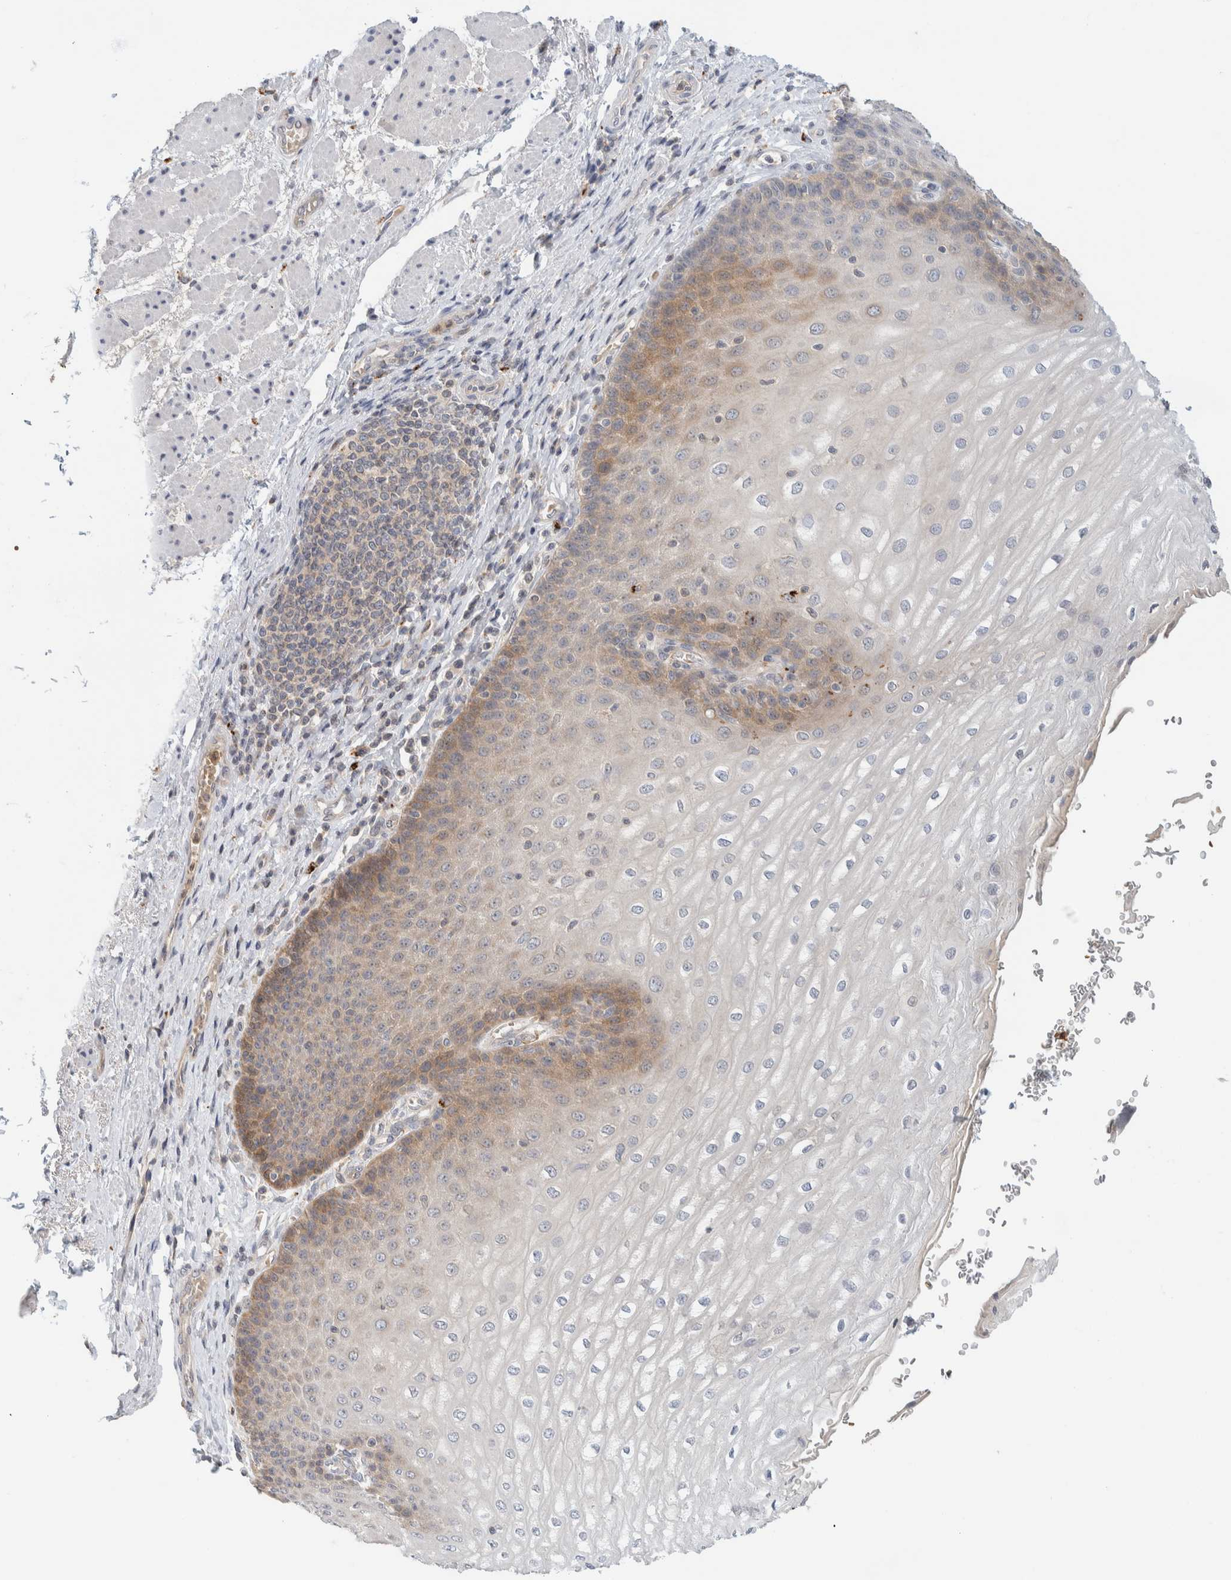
{"staining": {"intensity": "moderate", "quantity": "<25%", "location": "cytoplasmic/membranous"}, "tissue": "esophagus", "cell_type": "Squamous epithelial cells", "image_type": "normal", "snomed": [{"axis": "morphology", "description": "Normal tissue, NOS"}, {"axis": "topography", "description": "Esophagus"}], "caption": "DAB immunohistochemical staining of unremarkable esophagus demonstrates moderate cytoplasmic/membranous protein expression in about <25% of squamous epithelial cells.", "gene": "GCLM", "patient": {"sex": "male", "age": 54}}